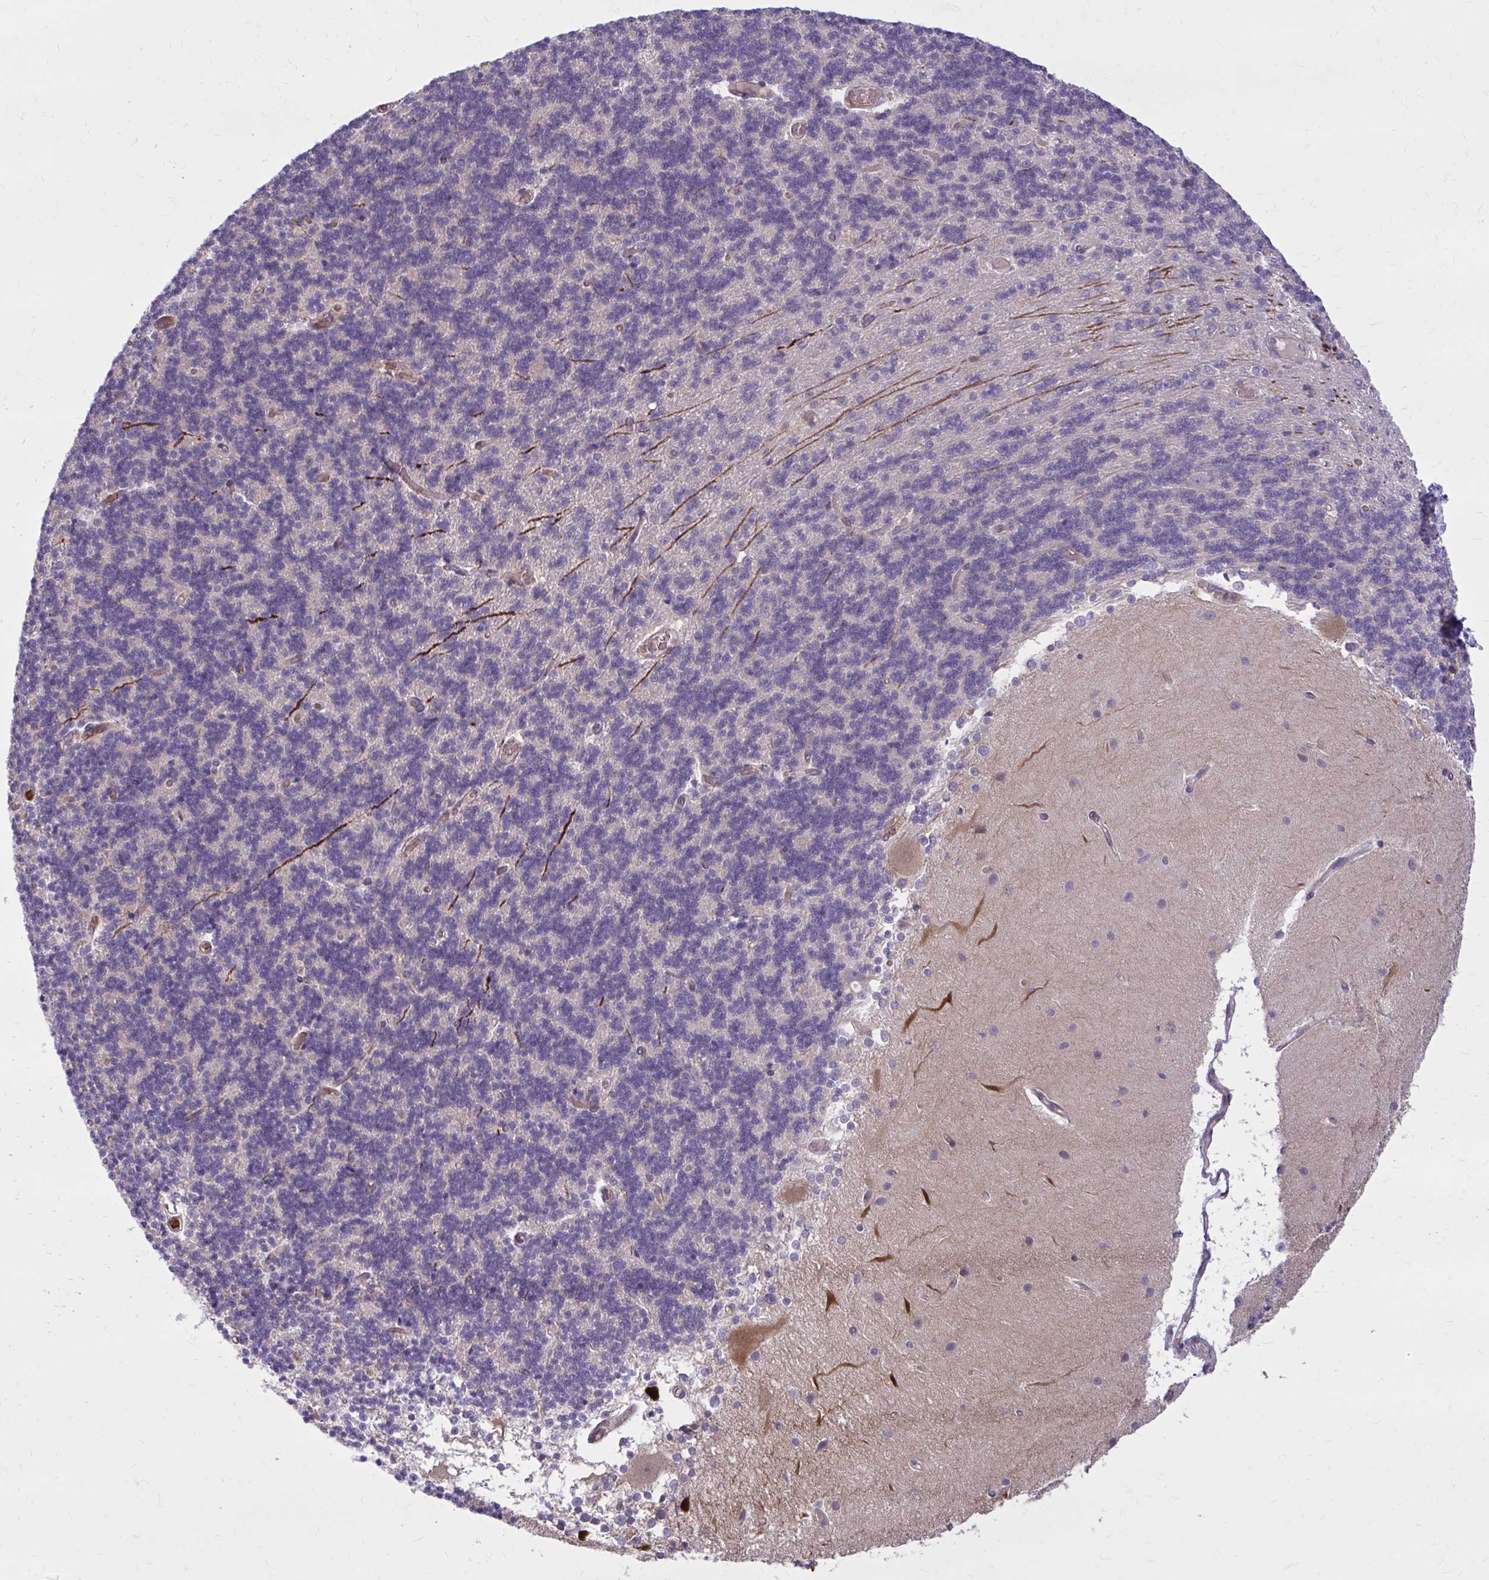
{"staining": {"intensity": "negative", "quantity": "none", "location": "none"}, "tissue": "cerebellum", "cell_type": "Cells in granular layer", "image_type": "normal", "snomed": [{"axis": "morphology", "description": "Normal tissue, NOS"}, {"axis": "topography", "description": "Cerebellum"}], "caption": "IHC of unremarkable human cerebellum exhibits no positivity in cells in granular layer. (DAB (3,3'-diaminobenzidine) IHC visualized using brightfield microscopy, high magnification).", "gene": "SNF8", "patient": {"sex": "female", "age": 54}}